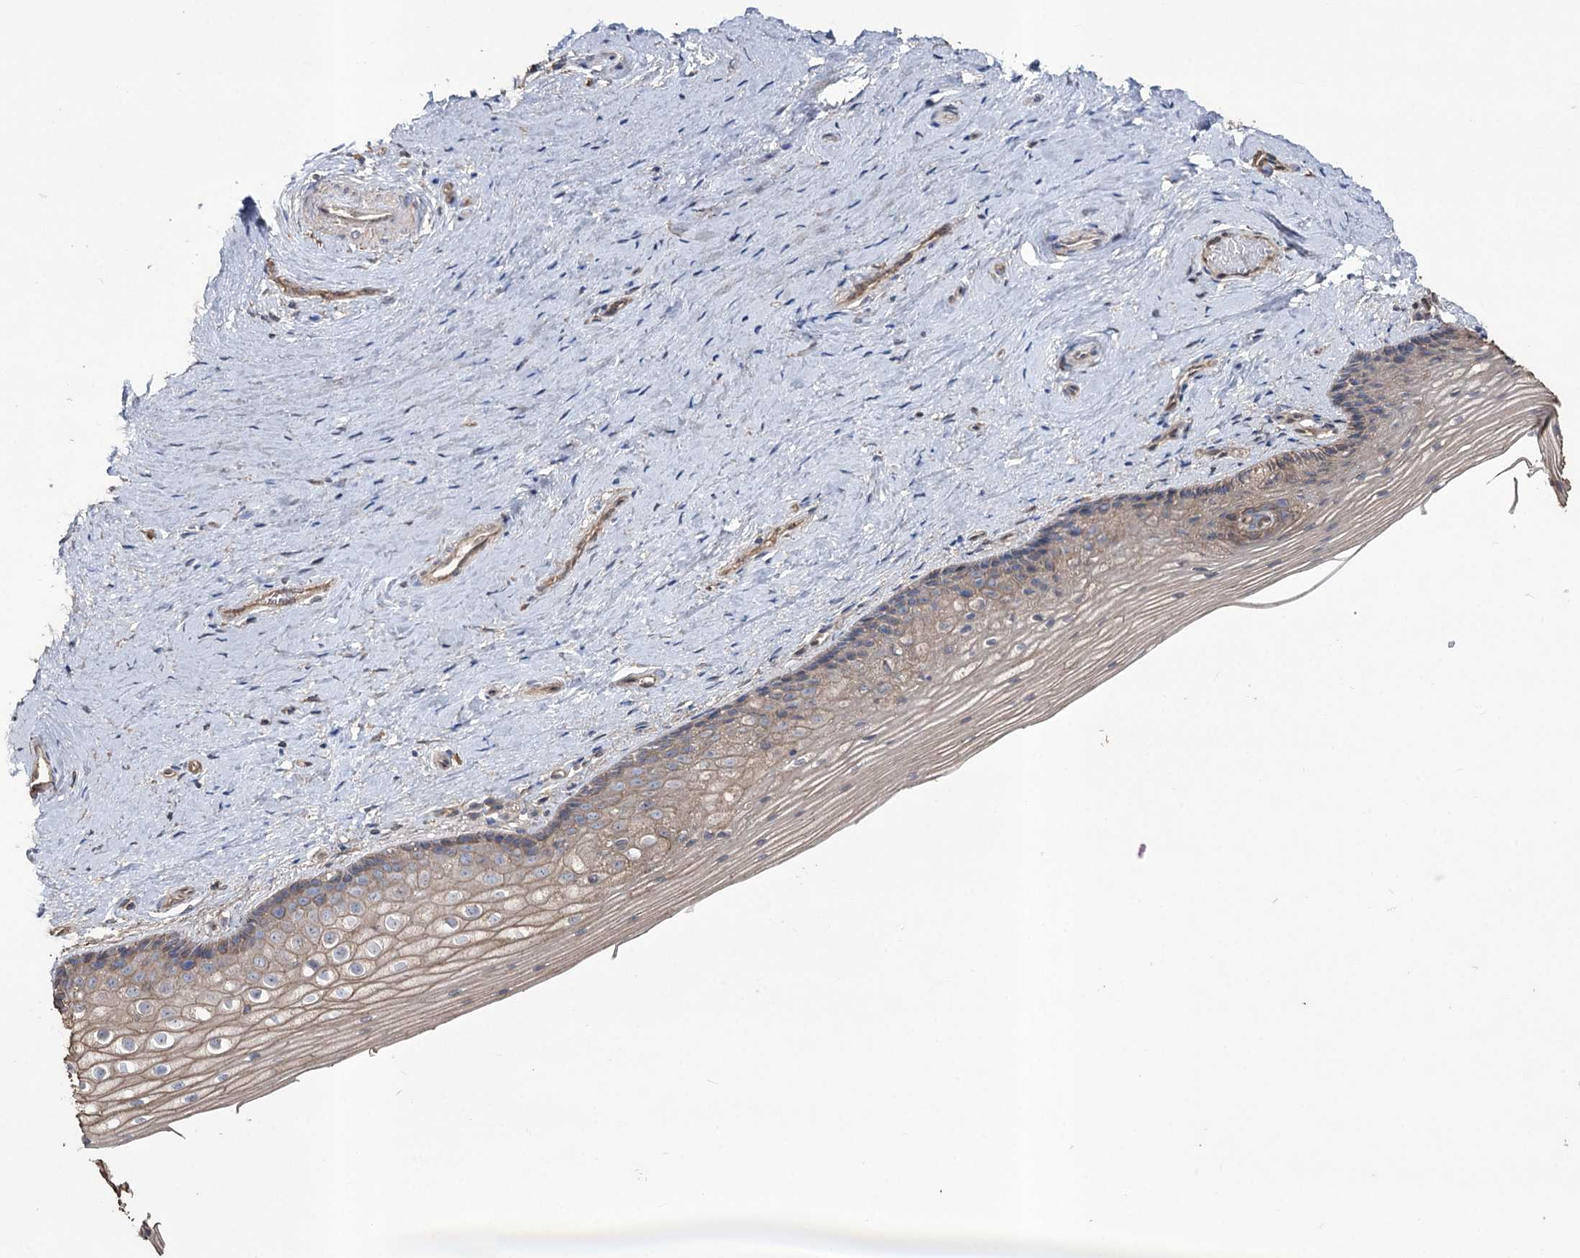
{"staining": {"intensity": "moderate", "quantity": "25%-75%", "location": "cytoplasmic/membranous"}, "tissue": "vagina", "cell_type": "Squamous epithelial cells", "image_type": "normal", "snomed": [{"axis": "morphology", "description": "Normal tissue, NOS"}, {"axis": "topography", "description": "Vagina"}], "caption": "This photomicrograph reveals benign vagina stained with immunohistochemistry (IHC) to label a protein in brown. The cytoplasmic/membranous of squamous epithelial cells show moderate positivity for the protein. Nuclei are counter-stained blue.", "gene": "FAM13B", "patient": {"sex": "female", "age": 46}}